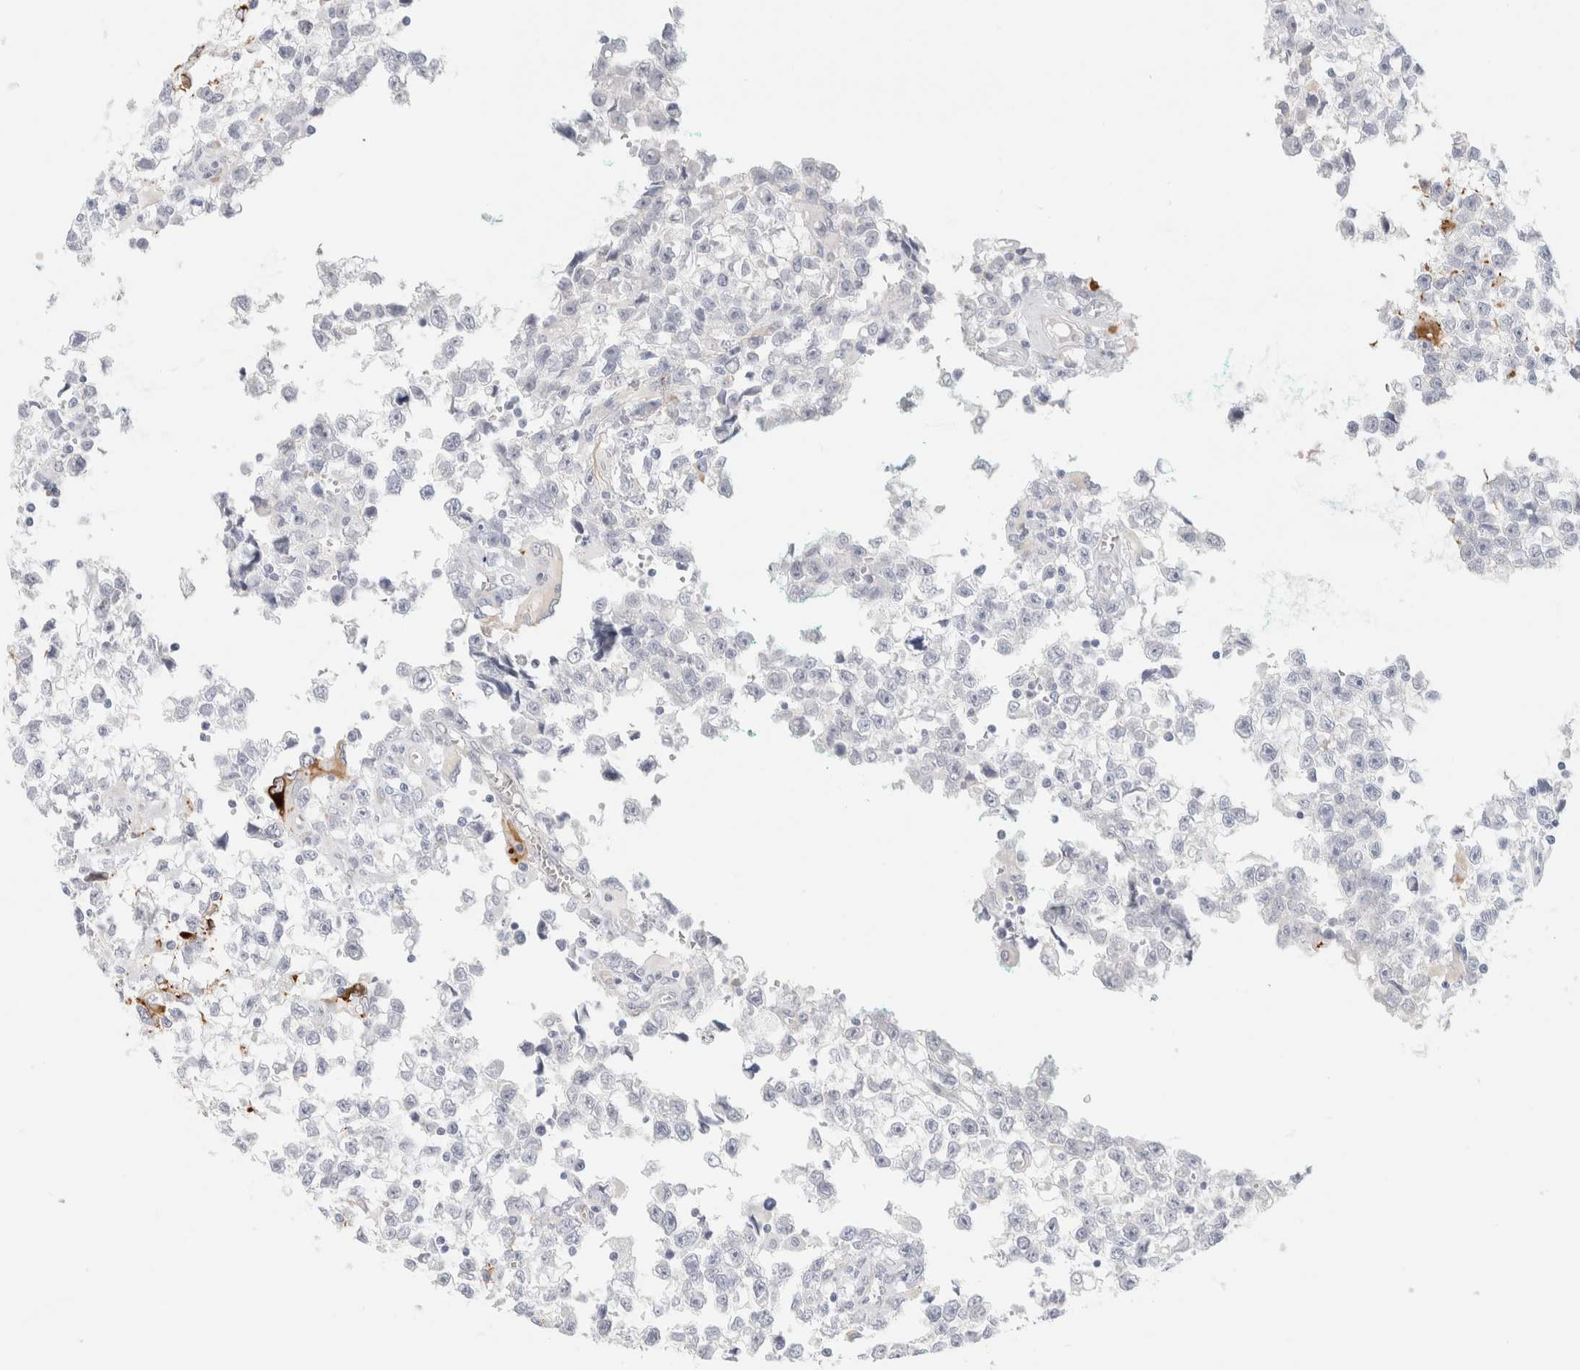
{"staining": {"intensity": "negative", "quantity": "none", "location": "none"}, "tissue": "testis cancer", "cell_type": "Tumor cells", "image_type": "cancer", "snomed": [{"axis": "morphology", "description": "Seminoma, NOS"}, {"axis": "morphology", "description": "Carcinoma, Embryonal, NOS"}, {"axis": "topography", "description": "Testis"}], "caption": "Tumor cells show no significant expression in testis cancer. (DAB (3,3'-diaminobenzidine) IHC visualized using brightfield microscopy, high magnification).", "gene": "RTN4", "patient": {"sex": "male", "age": 51}}